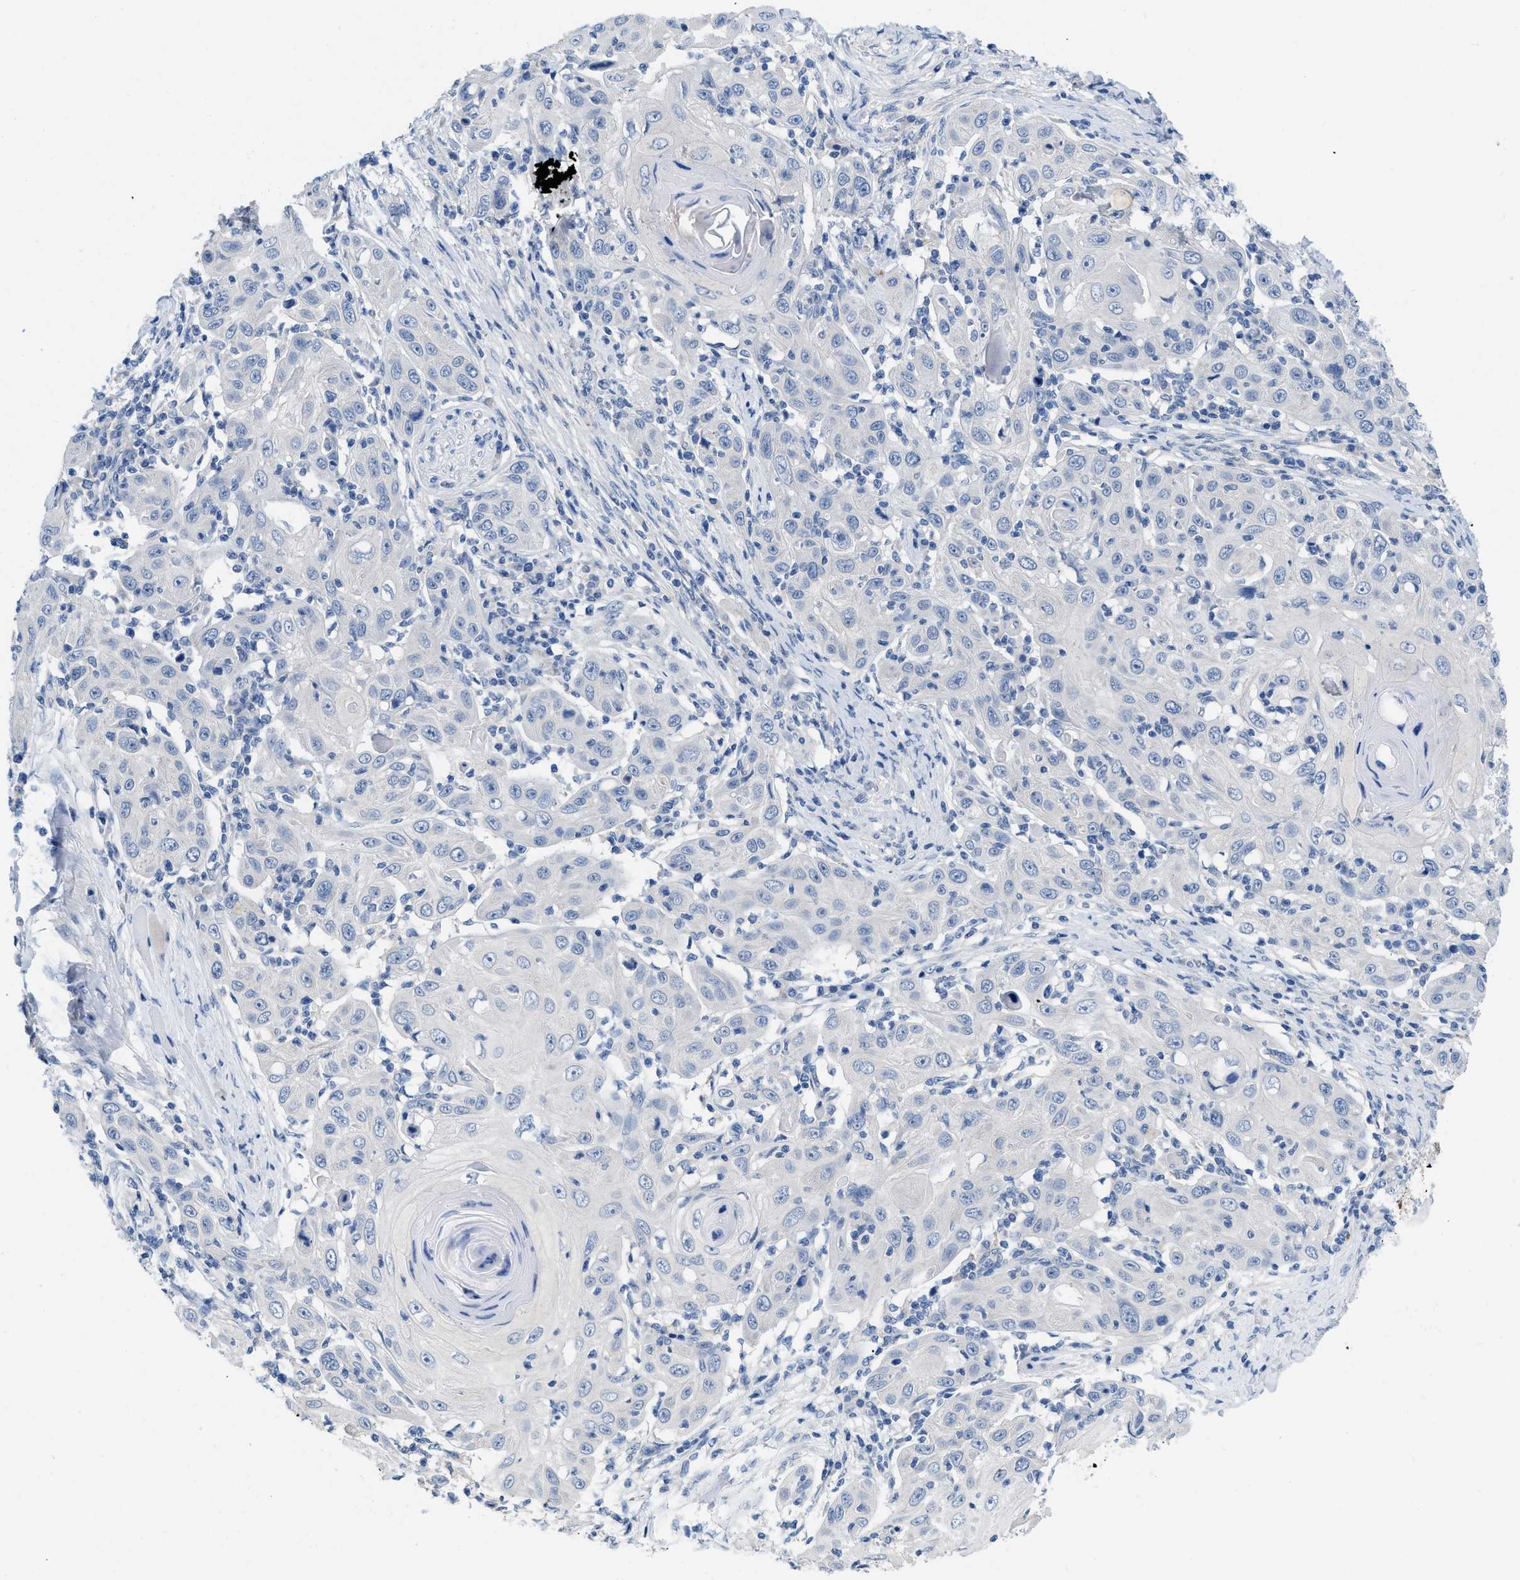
{"staining": {"intensity": "negative", "quantity": "none", "location": "none"}, "tissue": "skin cancer", "cell_type": "Tumor cells", "image_type": "cancer", "snomed": [{"axis": "morphology", "description": "Squamous cell carcinoma, NOS"}, {"axis": "topography", "description": "Skin"}], "caption": "Immunohistochemistry (IHC) histopathology image of skin cancer stained for a protein (brown), which exhibits no positivity in tumor cells. The staining was performed using DAB to visualize the protein expression in brown, while the nuclei were stained in blue with hematoxylin (Magnification: 20x).", "gene": "PYY", "patient": {"sex": "female", "age": 88}}